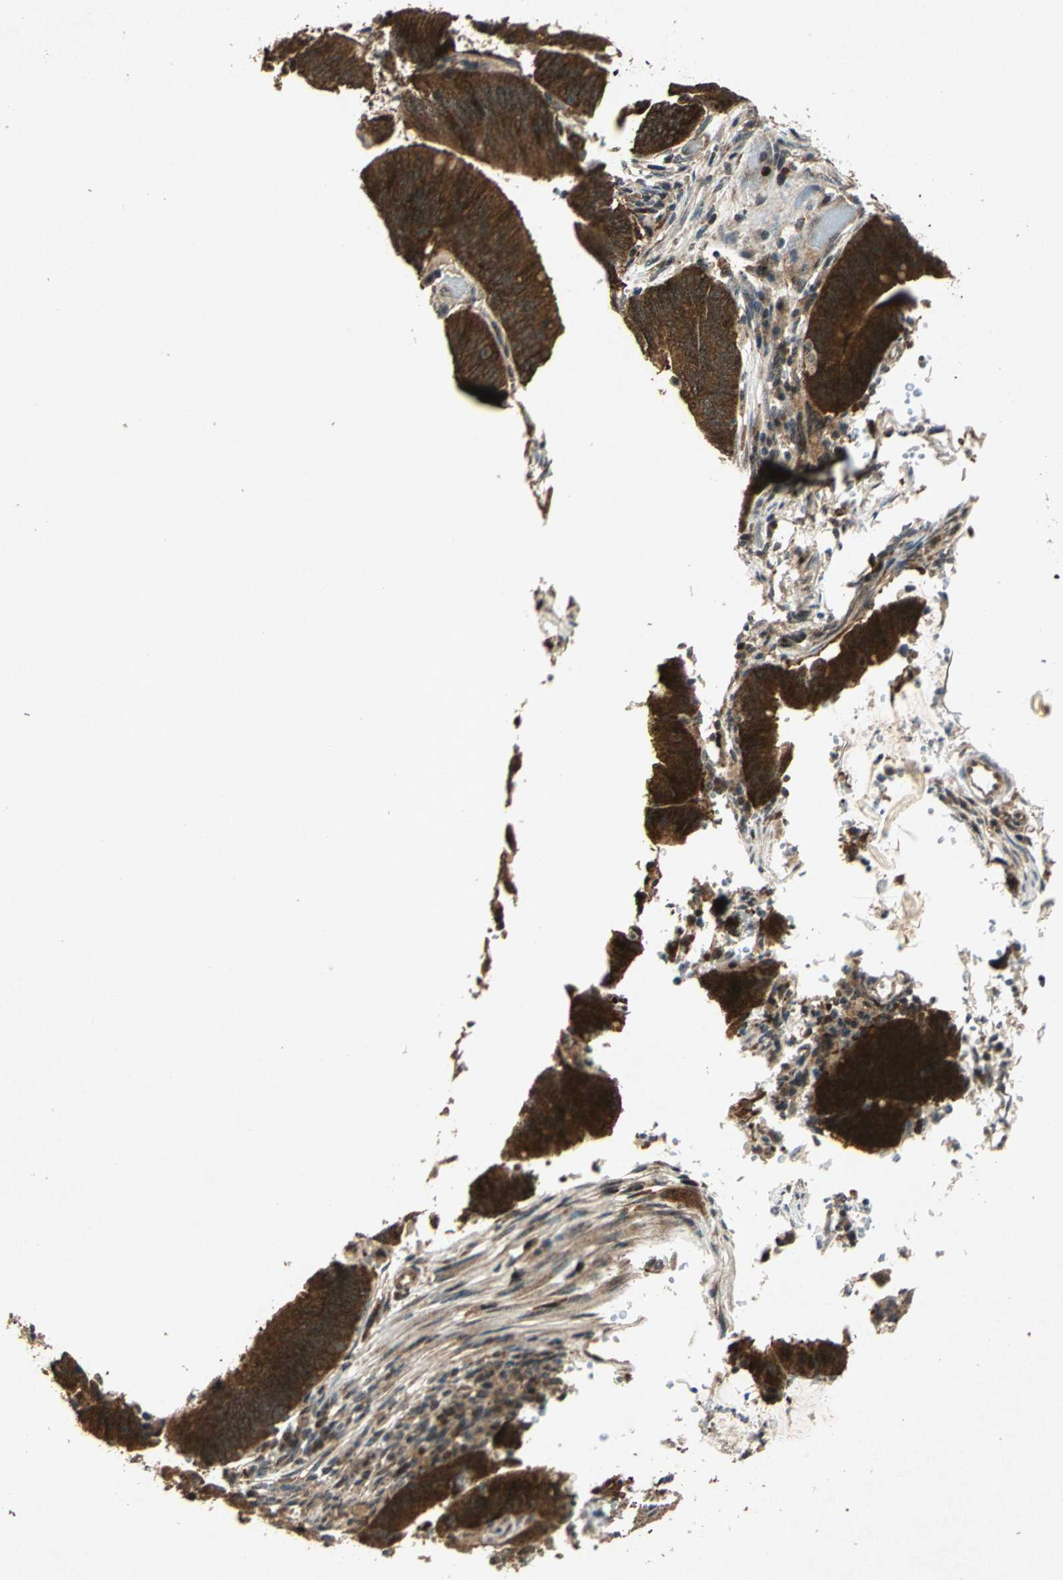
{"staining": {"intensity": "strong", "quantity": ">75%", "location": "cytoplasmic/membranous"}, "tissue": "colorectal cancer", "cell_type": "Tumor cells", "image_type": "cancer", "snomed": [{"axis": "morphology", "description": "Adenocarcinoma, NOS"}, {"axis": "topography", "description": "Rectum"}], "caption": "Immunohistochemistry (IHC) staining of colorectal cancer (adenocarcinoma), which demonstrates high levels of strong cytoplasmic/membranous expression in approximately >75% of tumor cells indicating strong cytoplasmic/membranous protein positivity. The staining was performed using DAB (brown) for protein detection and nuclei were counterstained in hematoxylin (blue).", "gene": "AHSA1", "patient": {"sex": "female", "age": 66}}